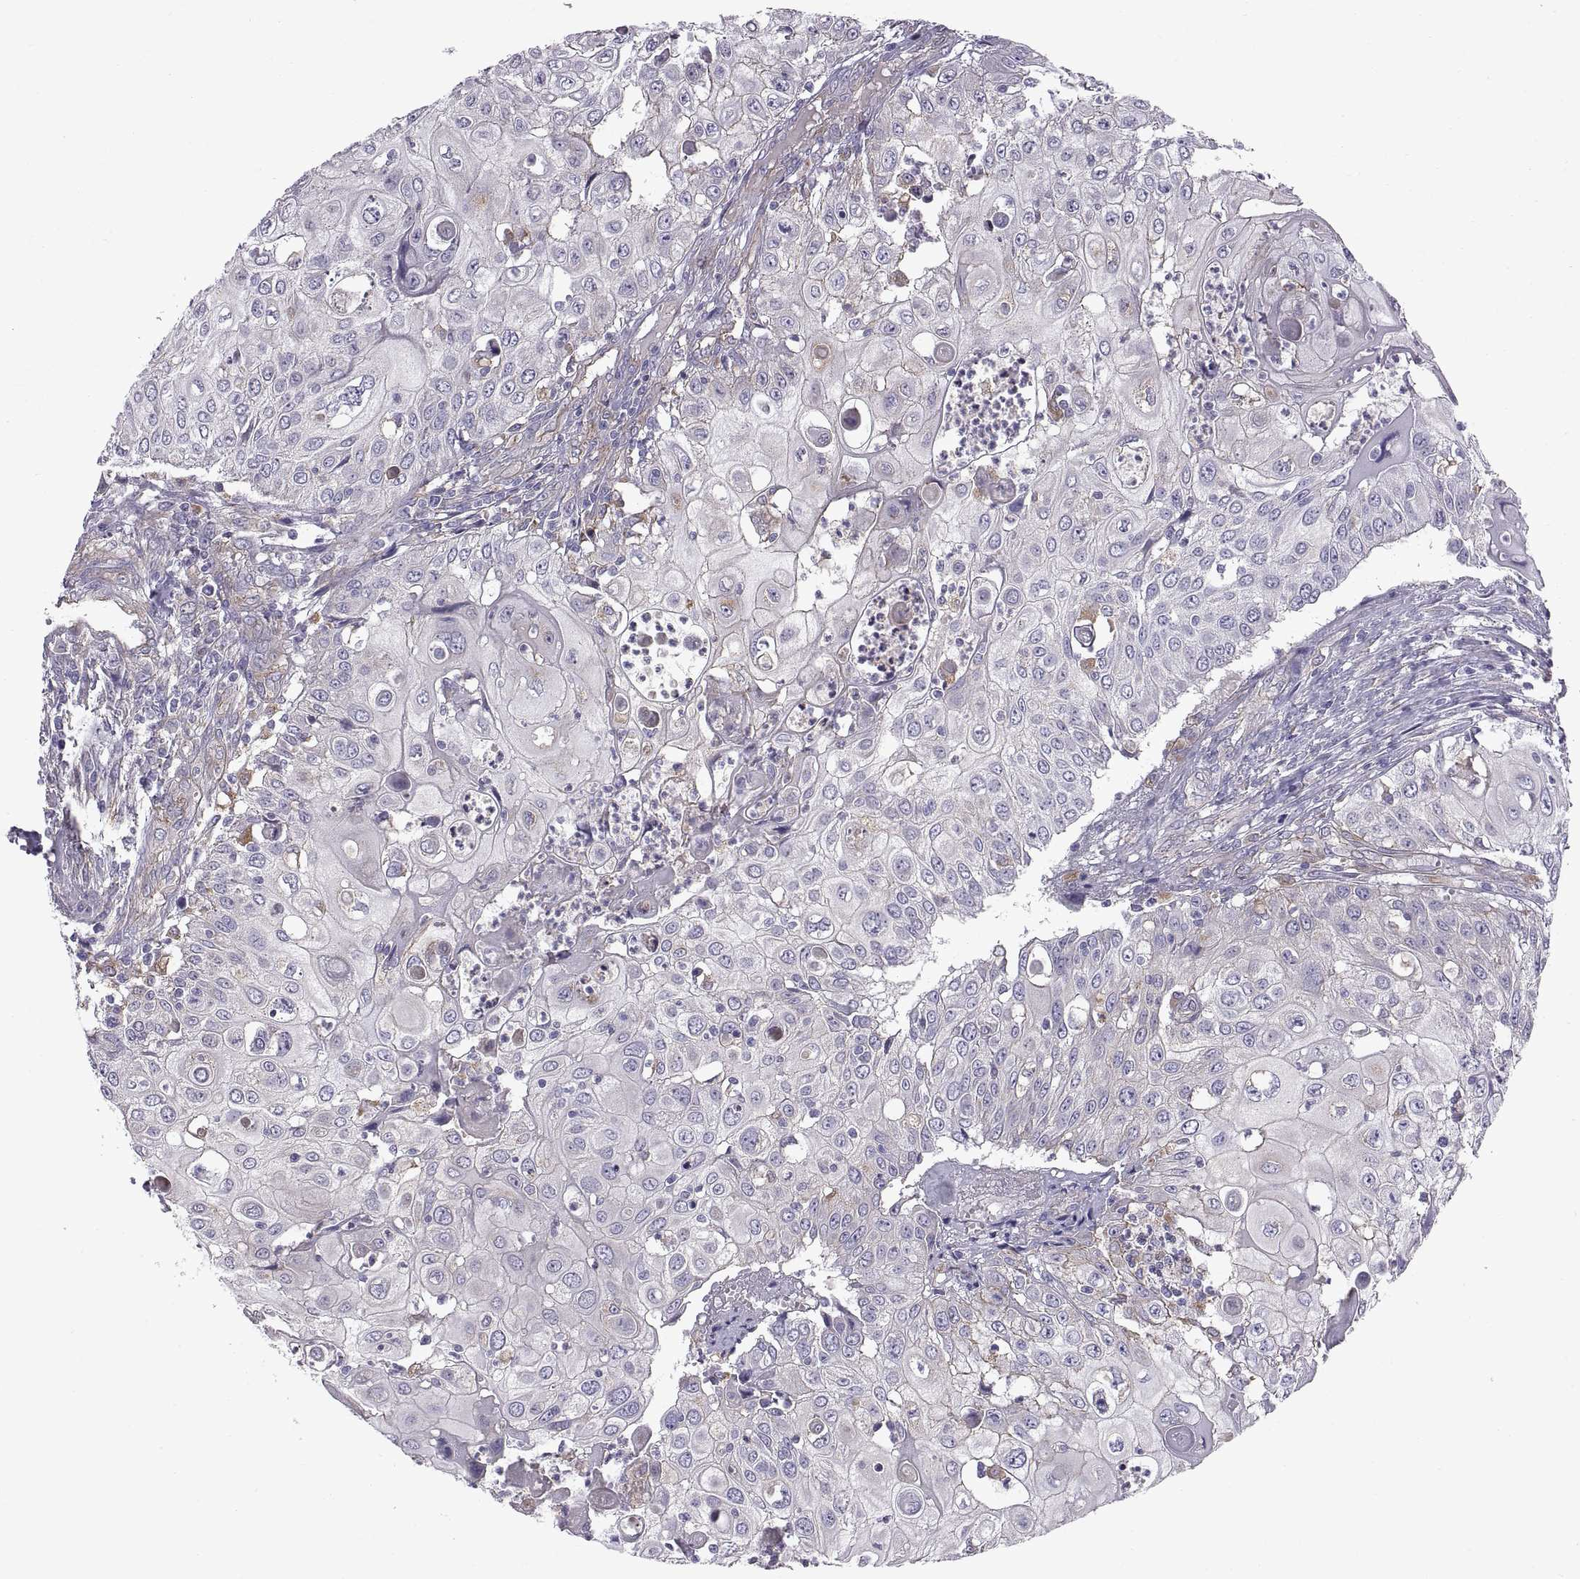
{"staining": {"intensity": "negative", "quantity": "none", "location": "none"}, "tissue": "urothelial cancer", "cell_type": "Tumor cells", "image_type": "cancer", "snomed": [{"axis": "morphology", "description": "Urothelial carcinoma, High grade"}, {"axis": "topography", "description": "Urinary bladder"}], "caption": "Tumor cells are negative for brown protein staining in urothelial carcinoma (high-grade). Brightfield microscopy of immunohistochemistry (IHC) stained with DAB (brown) and hematoxylin (blue), captured at high magnification.", "gene": "ARSL", "patient": {"sex": "female", "age": 79}}